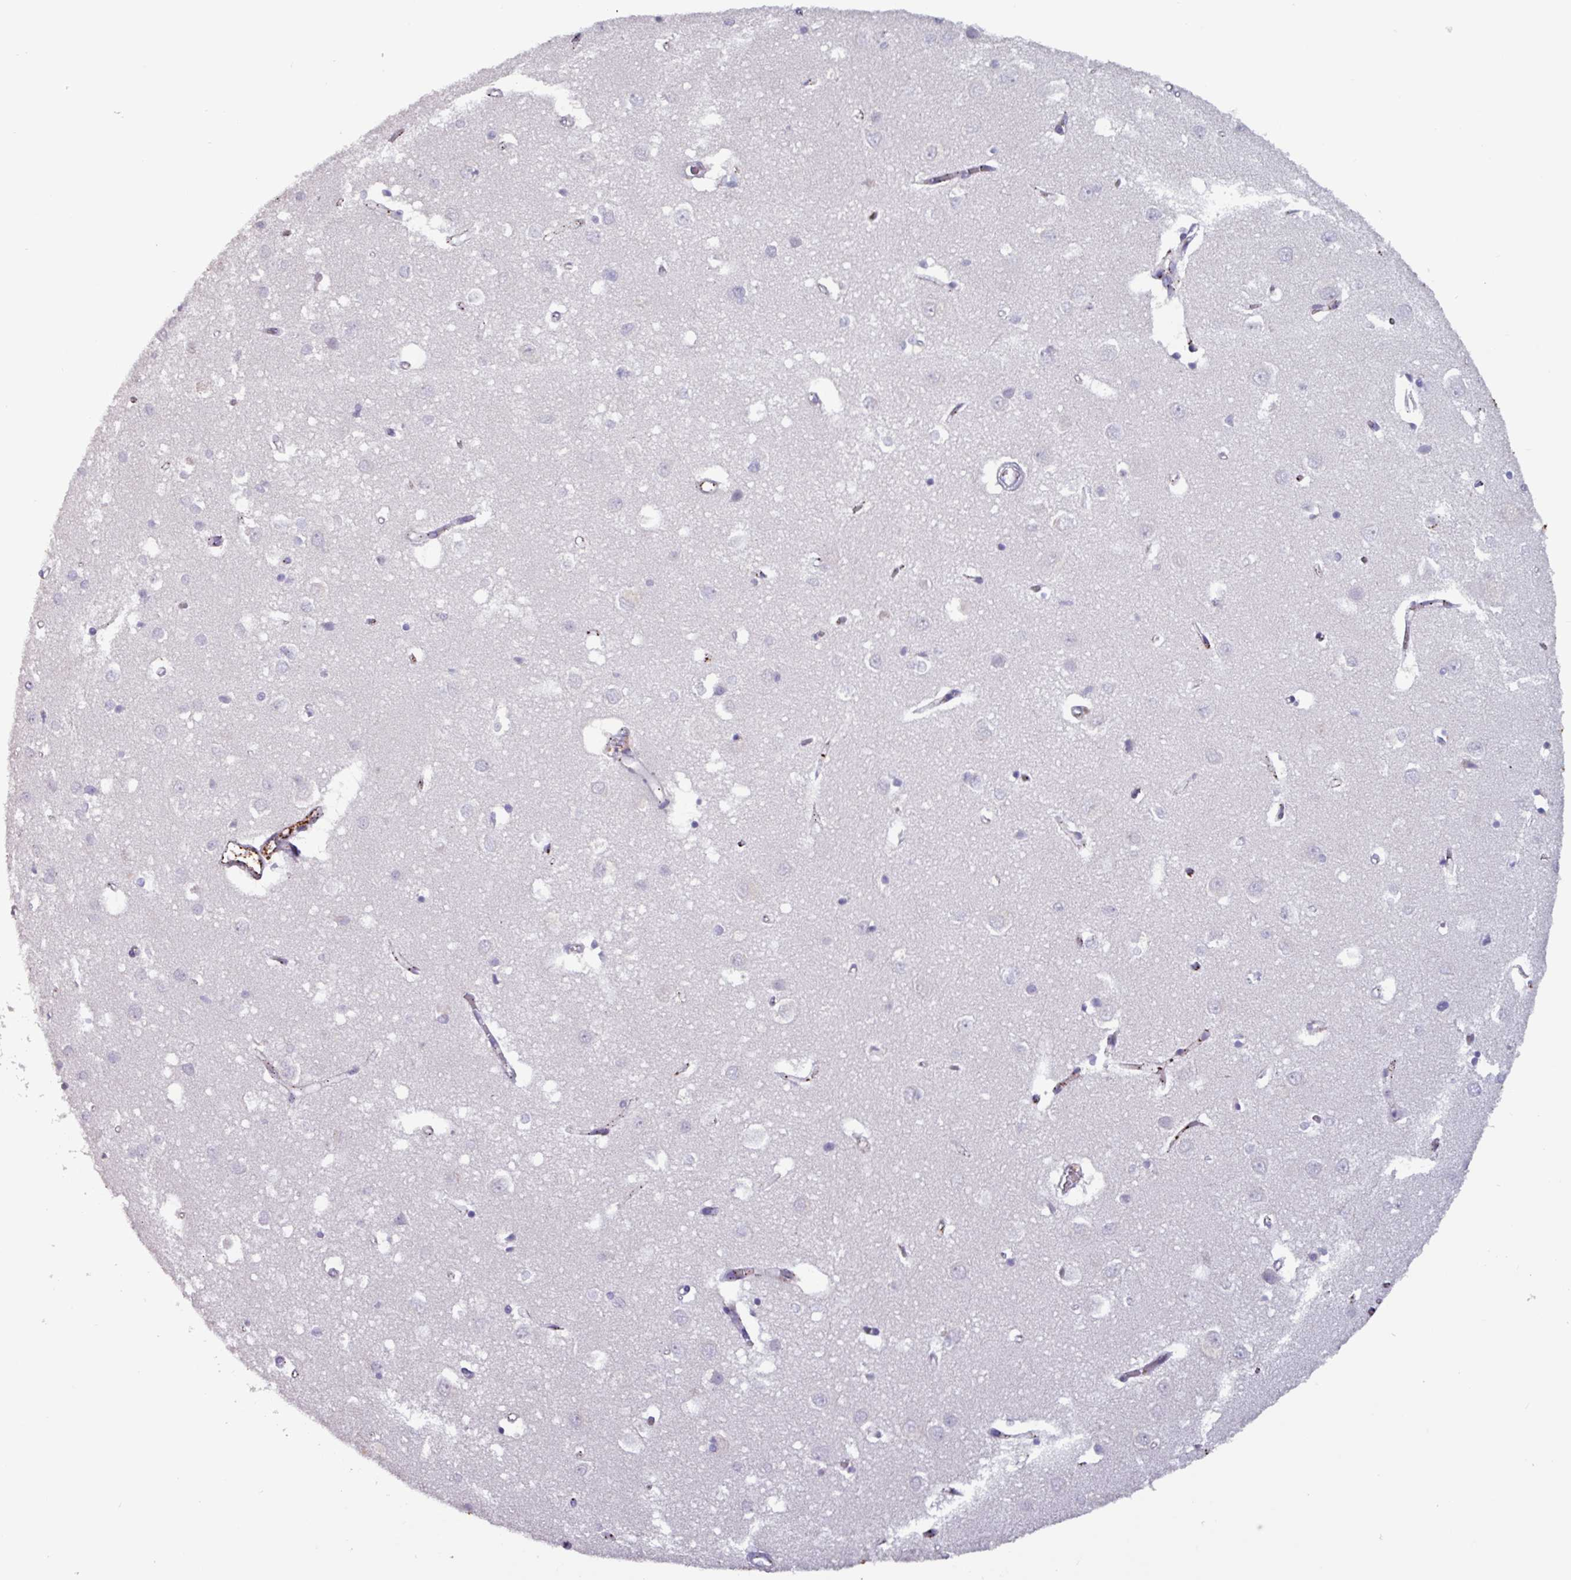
{"staining": {"intensity": "moderate", "quantity": "<25%", "location": "cytoplasmic/membranous"}, "tissue": "cerebral cortex", "cell_type": "Endothelial cells", "image_type": "normal", "snomed": [{"axis": "morphology", "description": "Normal tissue, NOS"}, {"axis": "topography", "description": "Cerebral cortex"}], "caption": "Cerebral cortex stained with immunohistochemistry (IHC) displays moderate cytoplasmic/membranous expression in approximately <25% of endothelial cells. (DAB IHC, brown staining for protein, blue staining for nuclei).", "gene": "PLIN2", "patient": {"sex": "female", "age": 64}}